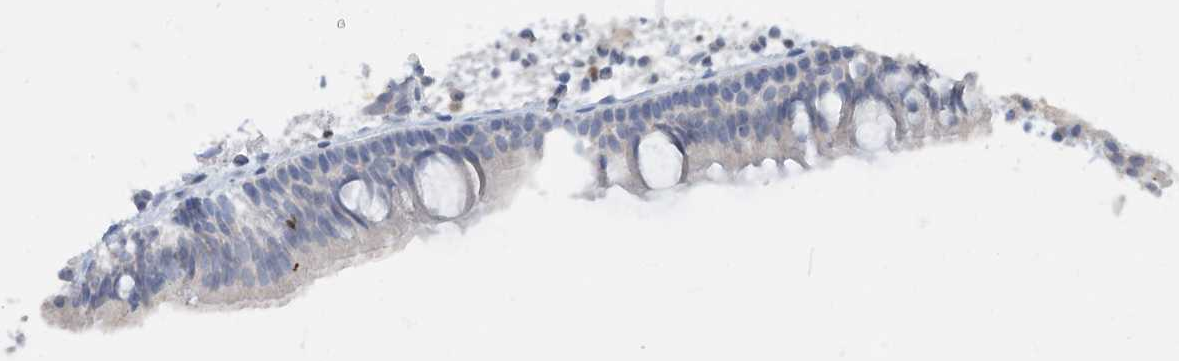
{"staining": {"intensity": "negative", "quantity": "none", "location": "none"}, "tissue": "nasopharynx", "cell_type": "Respiratory epithelial cells", "image_type": "normal", "snomed": [{"axis": "morphology", "description": "Normal tissue, NOS"}, {"axis": "morphology", "description": "Inflammation, NOS"}, {"axis": "morphology", "description": "Malignant melanoma, Metastatic site"}, {"axis": "topography", "description": "Nasopharynx"}], "caption": "This is an immunohistochemistry (IHC) micrograph of unremarkable nasopharynx. There is no expression in respiratory epithelial cells.", "gene": "TBX21", "patient": {"sex": "male", "age": 70}}